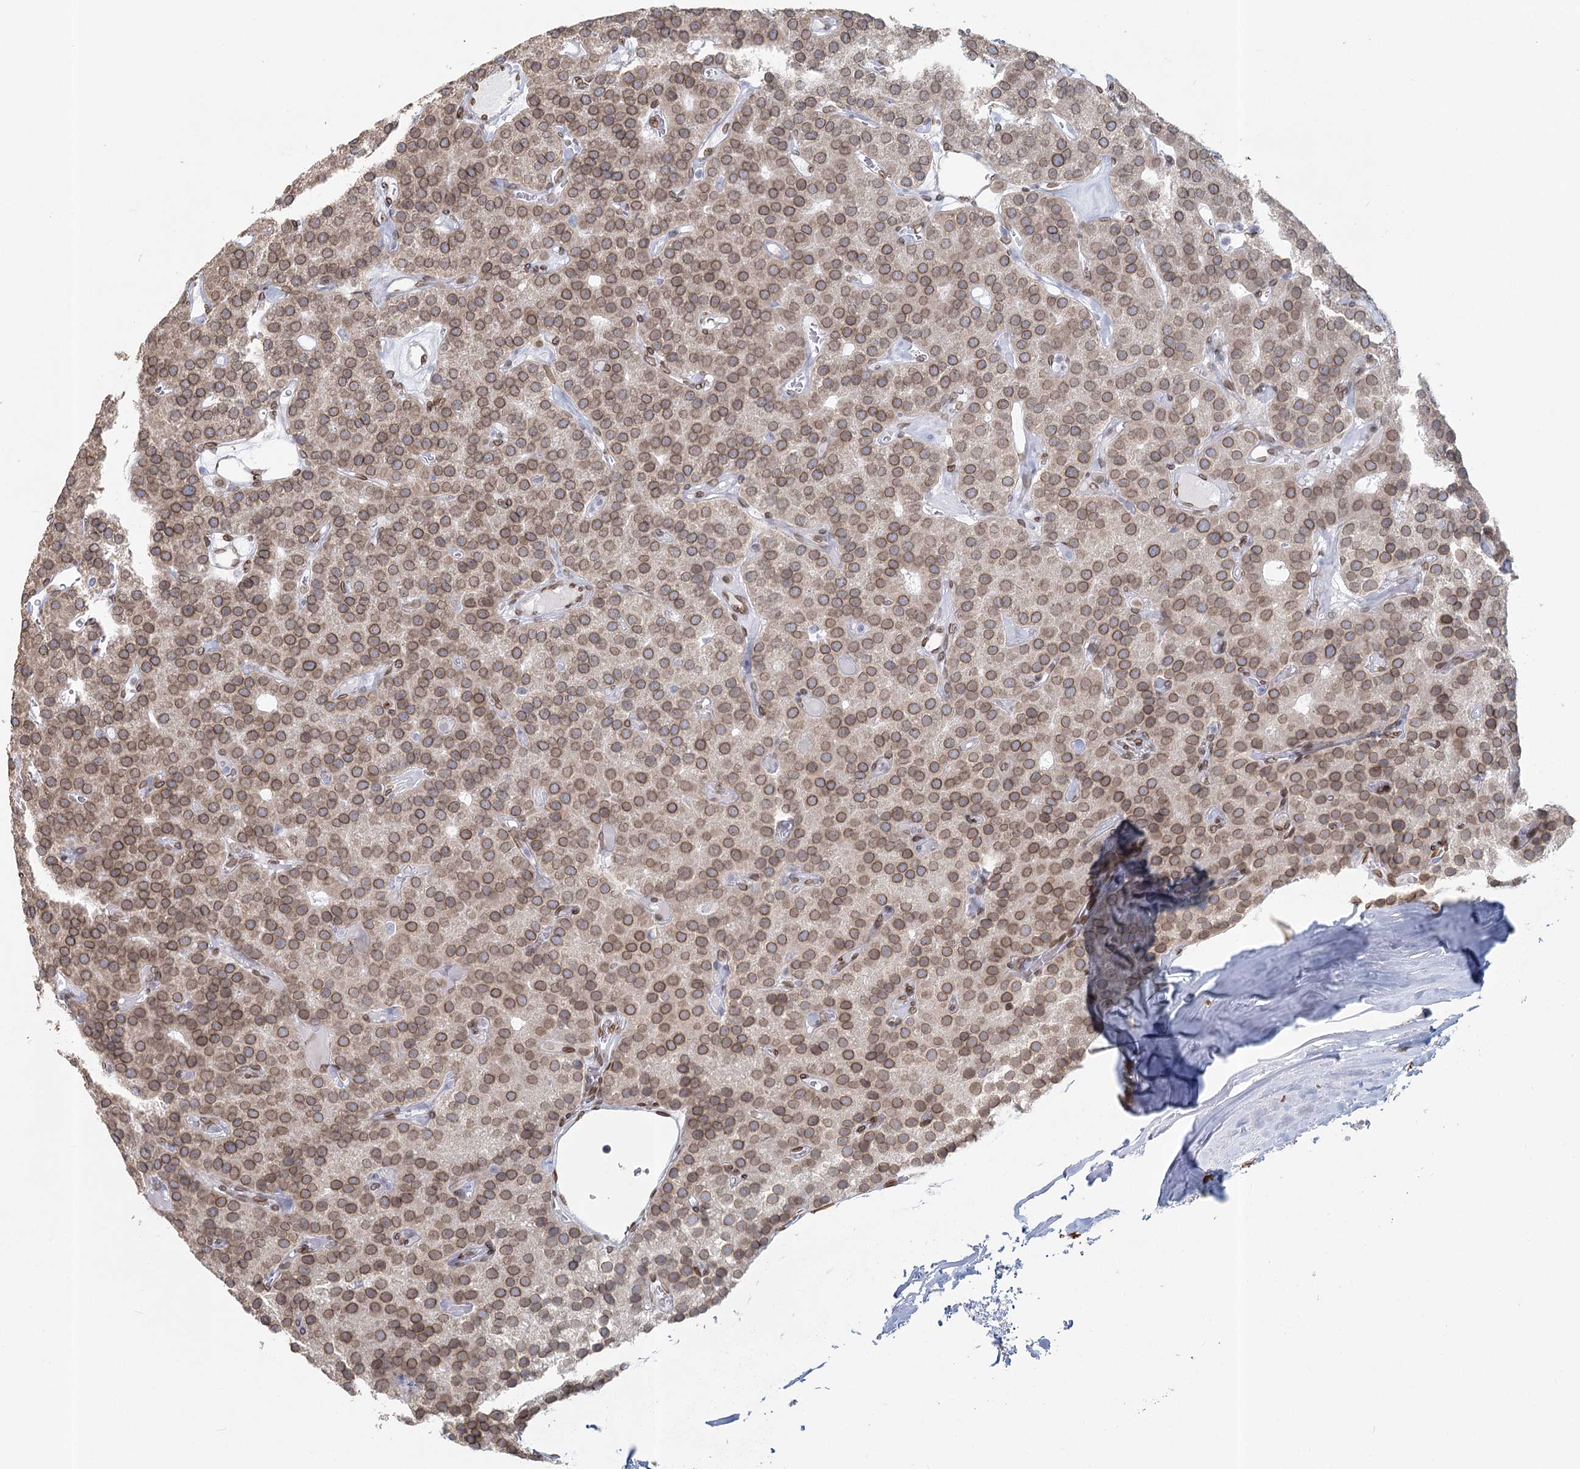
{"staining": {"intensity": "moderate", "quantity": ">75%", "location": "cytoplasmic/membranous,nuclear"}, "tissue": "parathyroid gland", "cell_type": "Glandular cells", "image_type": "normal", "snomed": [{"axis": "morphology", "description": "Normal tissue, NOS"}, {"axis": "morphology", "description": "Adenoma, NOS"}, {"axis": "topography", "description": "Parathyroid gland"}], "caption": "Glandular cells show medium levels of moderate cytoplasmic/membranous,nuclear positivity in about >75% of cells in normal human parathyroid gland.", "gene": "VWA5A", "patient": {"sex": "female", "age": 86}}